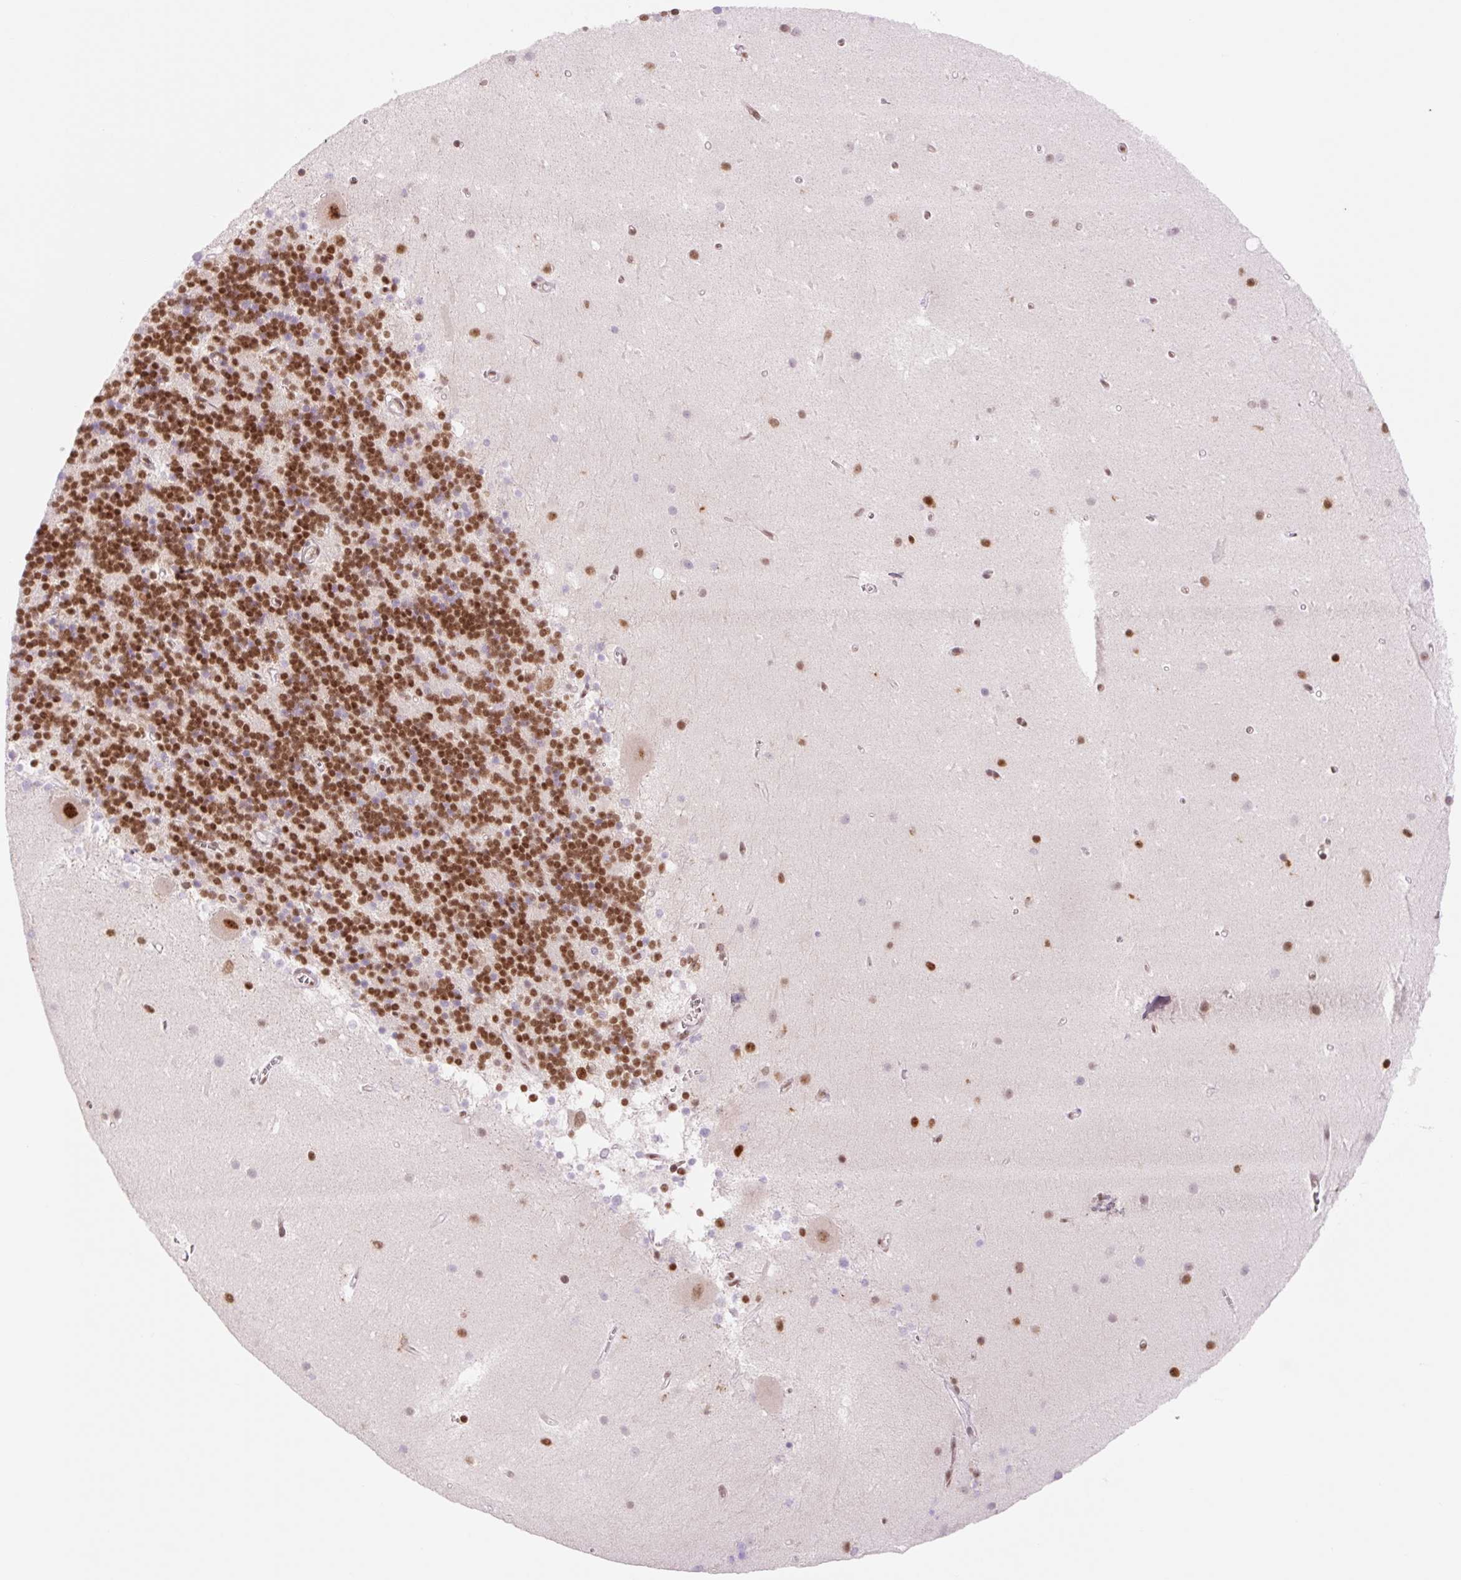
{"staining": {"intensity": "strong", "quantity": ">75%", "location": "nuclear"}, "tissue": "cerebellum", "cell_type": "Cells in granular layer", "image_type": "normal", "snomed": [{"axis": "morphology", "description": "Normal tissue, NOS"}, {"axis": "topography", "description": "Cerebellum"}], "caption": "A histopathology image showing strong nuclear staining in about >75% of cells in granular layer in normal cerebellum, as visualized by brown immunohistochemical staining.", "gene": "PRDM11", "patient": {"sex": "male", "age": 54}}